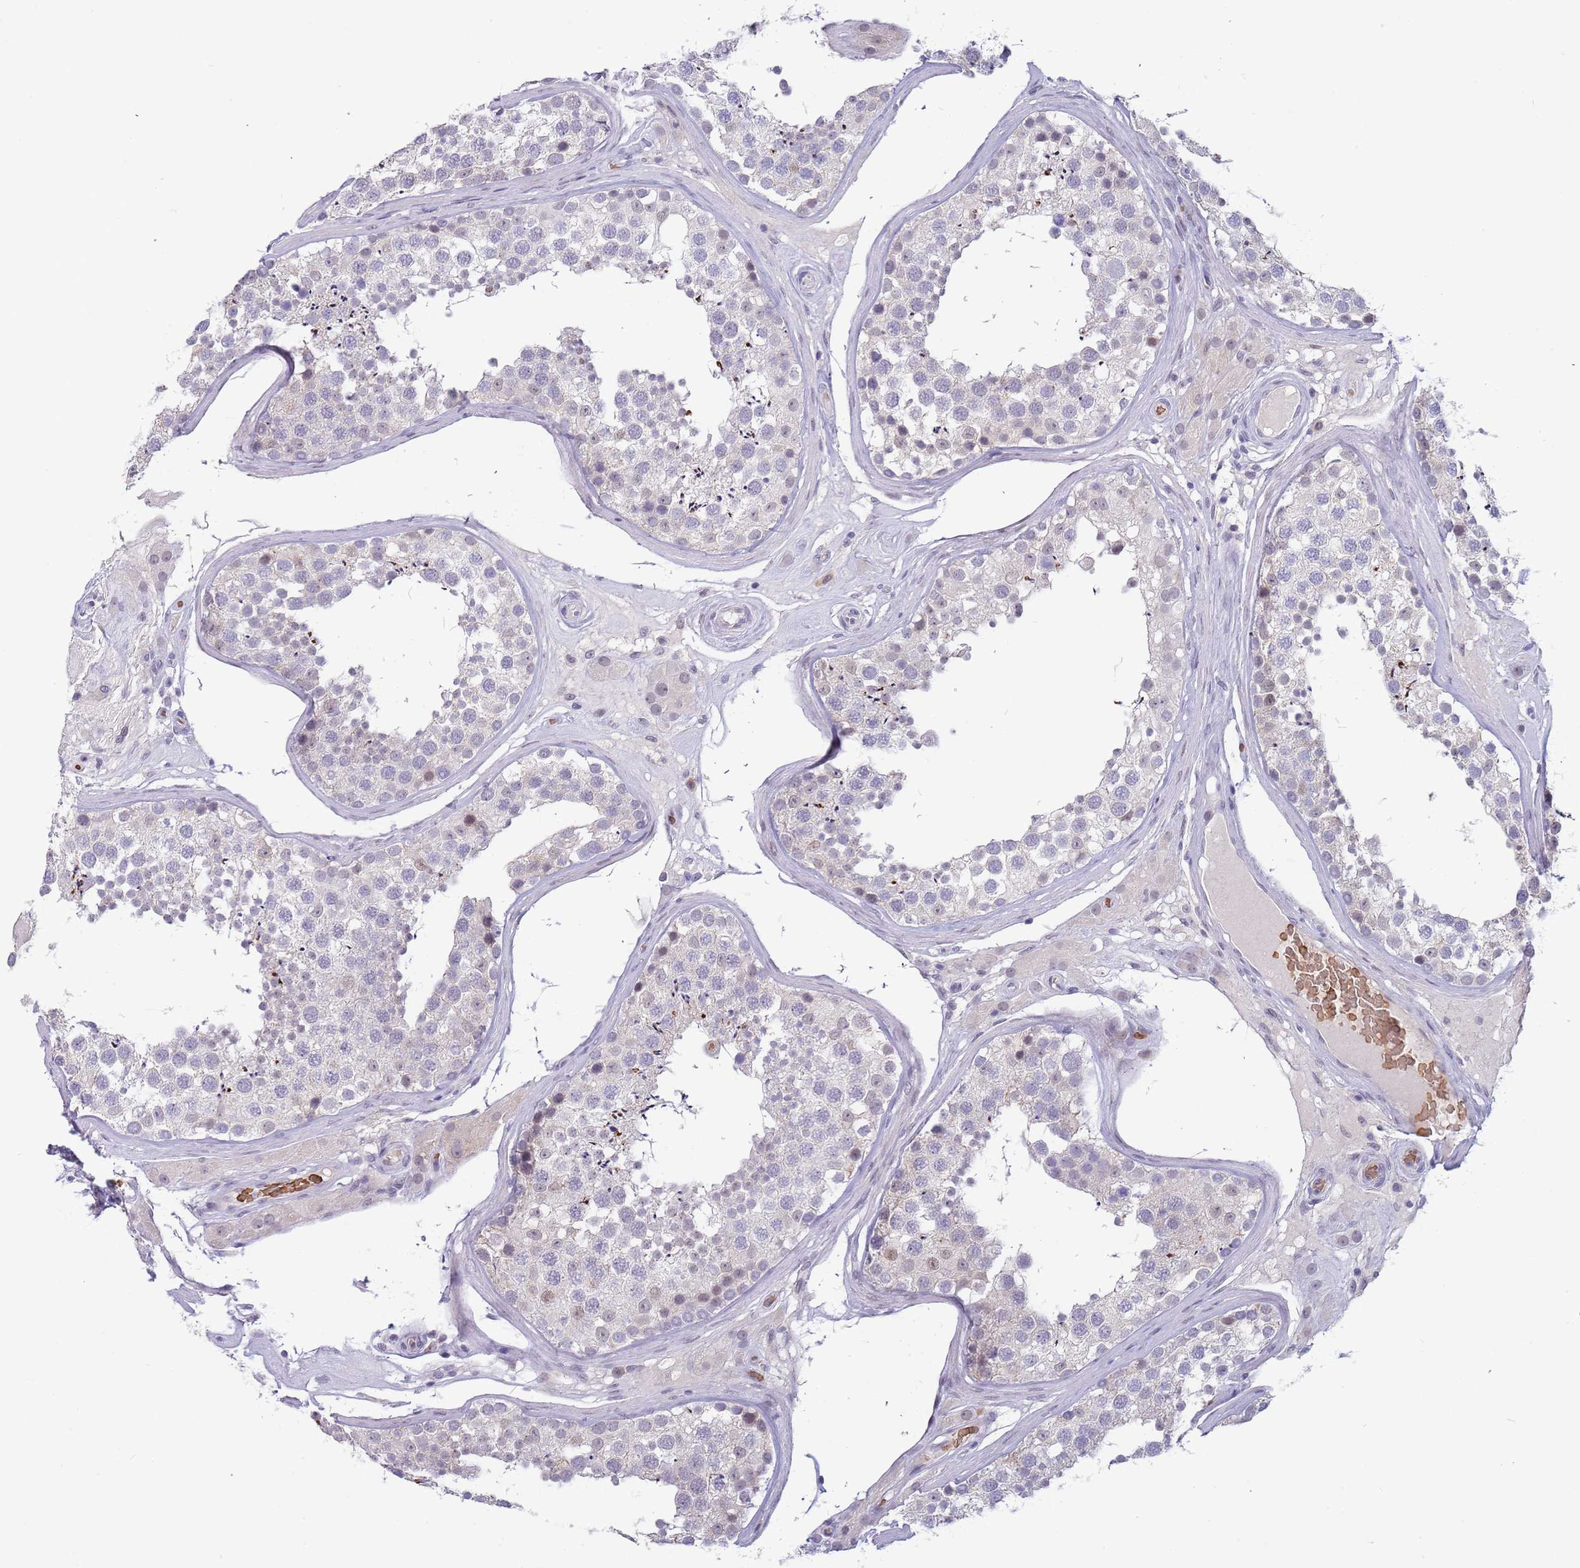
{"staining": {"intensity": "weak", "quantity": "<25%", "location": "nuclear"}, "tissue": "testis", "cell_type": "Cells in seminiferous ducts", "image_type": "normal", "snomed": [{"axis": "morphology", "description": "Normal tissue, NOS"}, {"axis": "topography", "description": "Testis"}], "caption": "This is an immunohistochemistry (IHC) micrograph of normal testis. There is no expression in cells in seminiferous ducts.", "gene": "LYPD6B", "patient": {"sex": "male", "age": 46}}